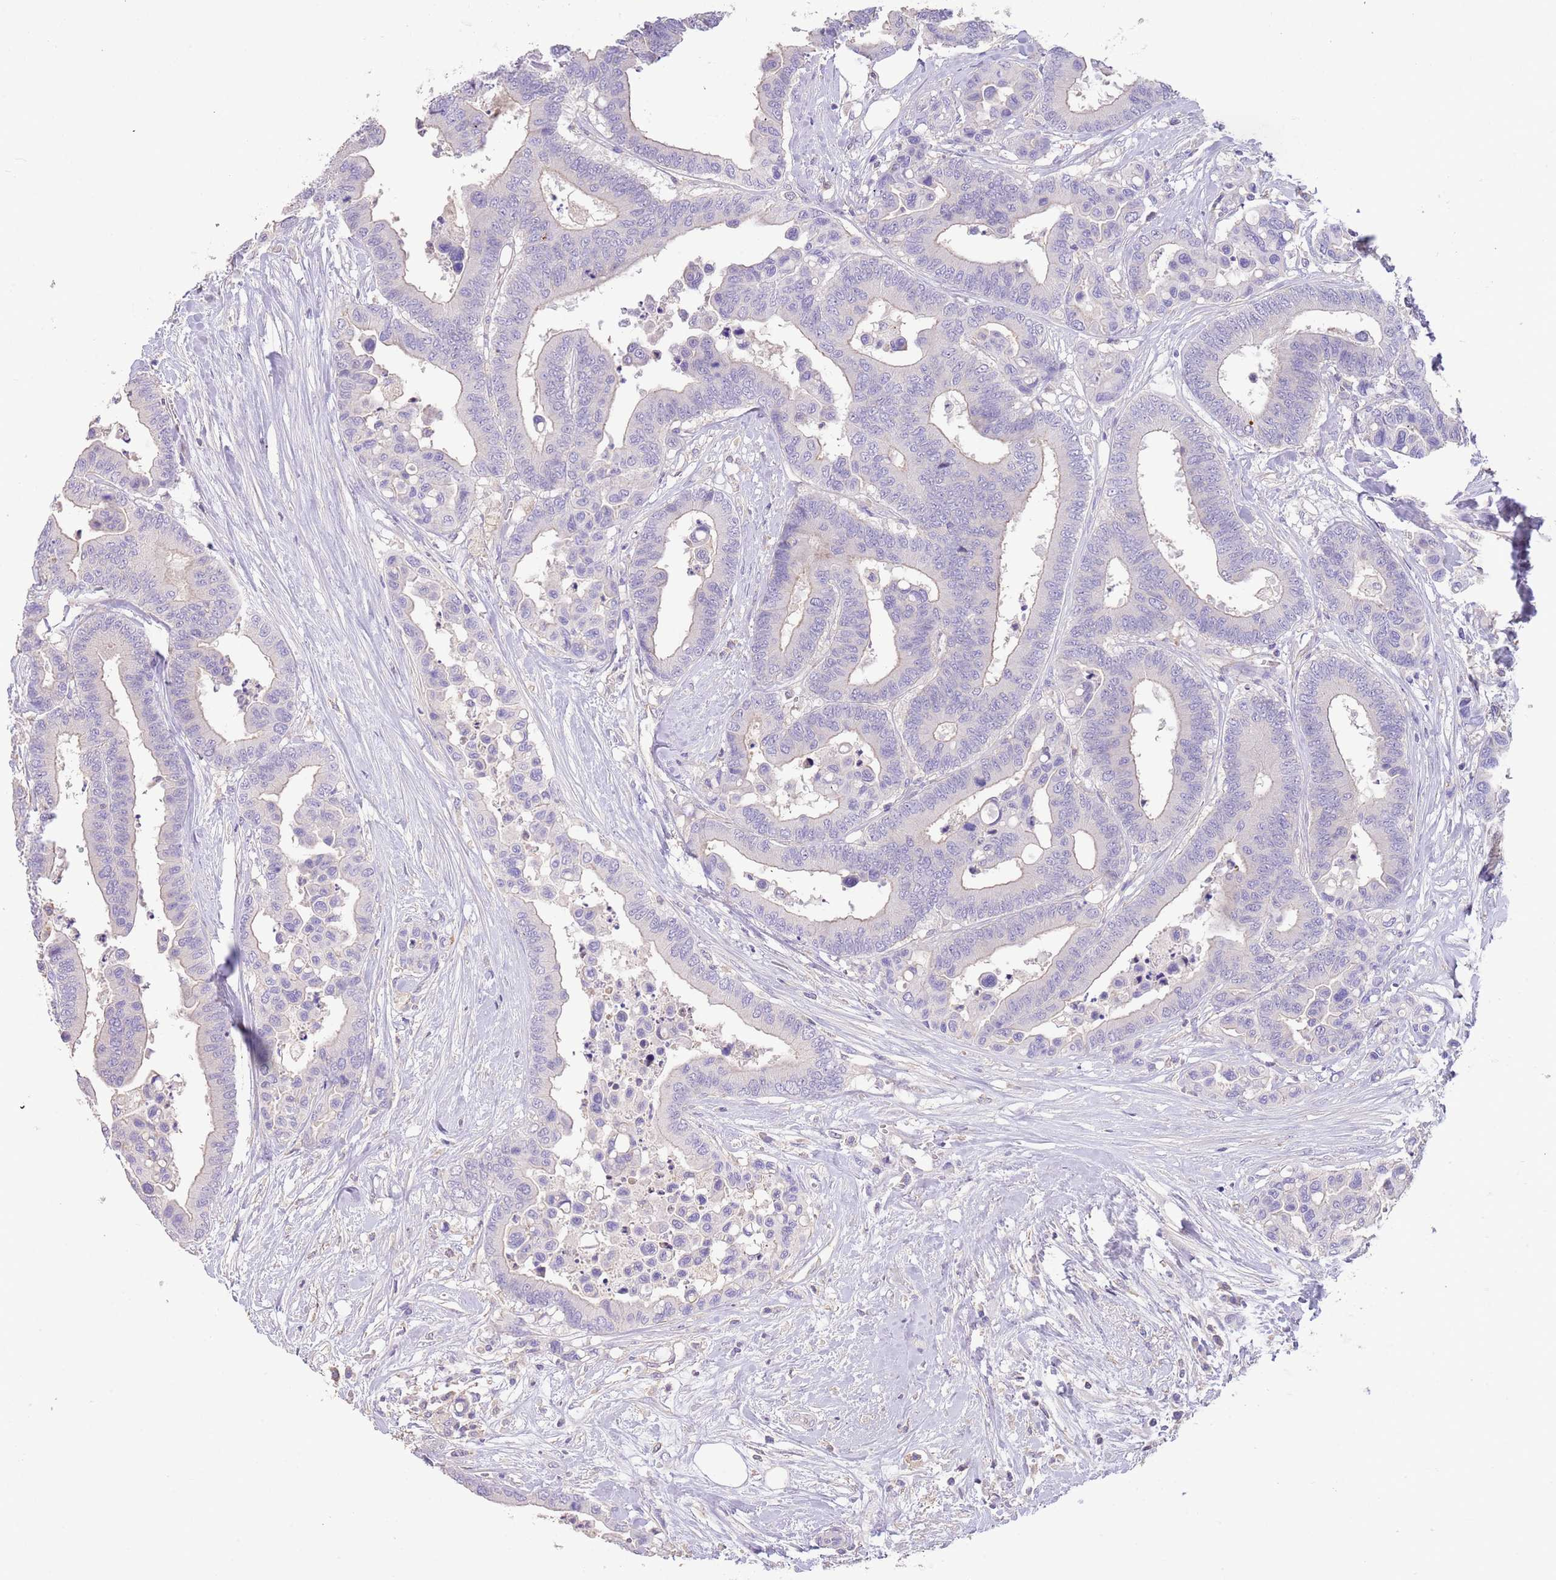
{"staining": {"intensity": "negative", "quantity": "none", "location": "none"}, "tissue": "colorectal cancer", "cell_type": "Tumor cells", "image_type": "cancer", "snomed": [{"axis": "morphology", "description": "Adenocarcinoma, NOS"}, {"axis": "topography", "description": "Colon"}], "caption": "DAB (3,3'-diaminobenzidine) immunohistochemical staining of human colorectal cancer displays no significant expression in tumor cells. (DAB IHC with hematoxylin counter stain).", "gene": "SFTPA1", "patient": {"sex": "male", "age": 82}}